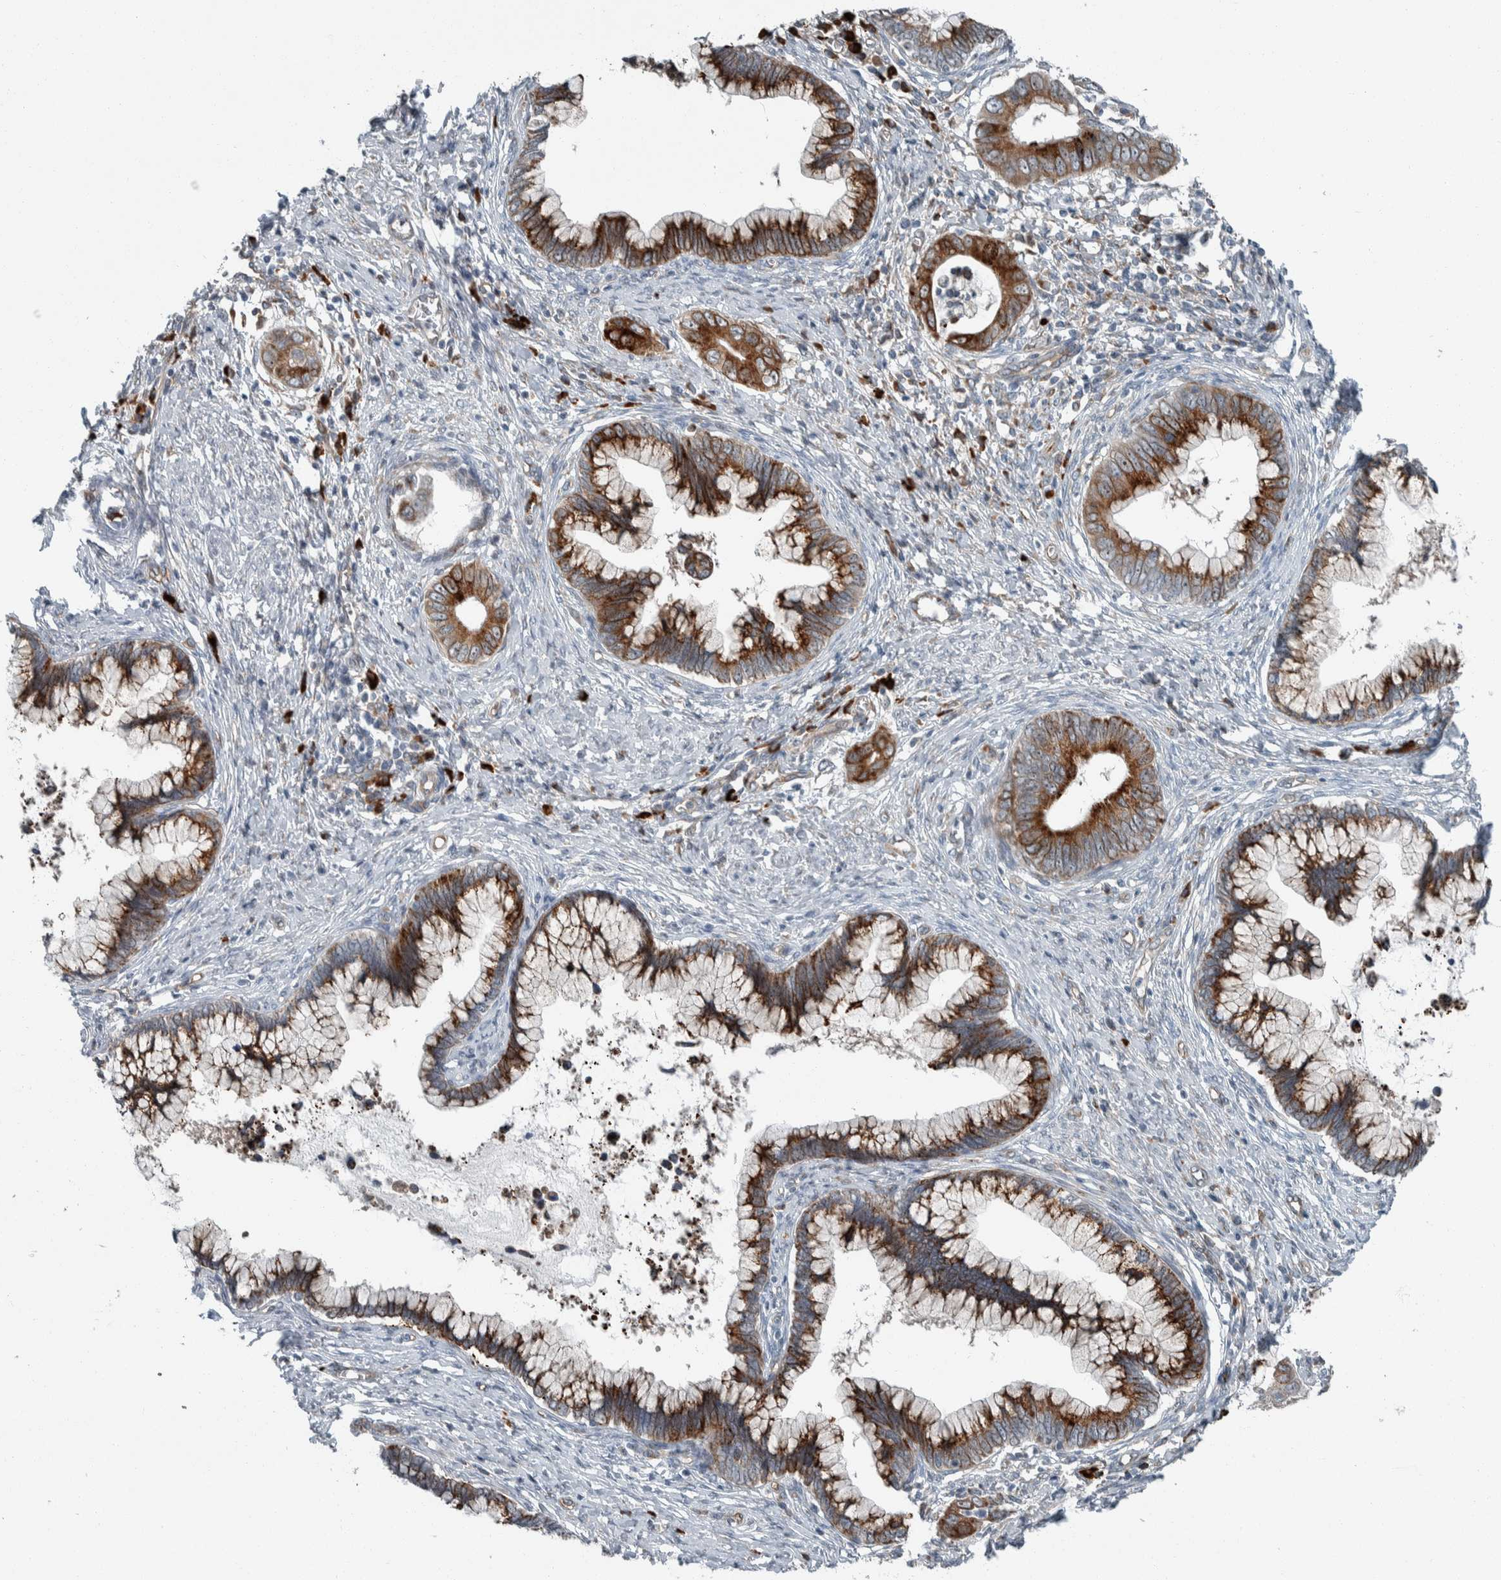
{"staining": {"intensity": "strong", "quantity": ">75%", "location": "cytoplasmic/membranous"}, "tissue": "cervical cancer", "cell_type": "Tumor cells", "image_type": "cancer", "snomed": [{"axis": "morphology", "description": "Adenocarcinoma, NOS"}, {"axis": "topography", "description": "Cervix"}], "caption": "Adenocarcinoma (cervical) stained for a protein shows strong cytoplasmic/membranous positivity in tumor cells. Using DAB (3,3'-diaminobenzidine) (brown) and hematoxylin (blue) stains, captured at high magnification using brightfield microscopy.", "gene": "USP25", "patient": {"sex": "female", "age": 44}}